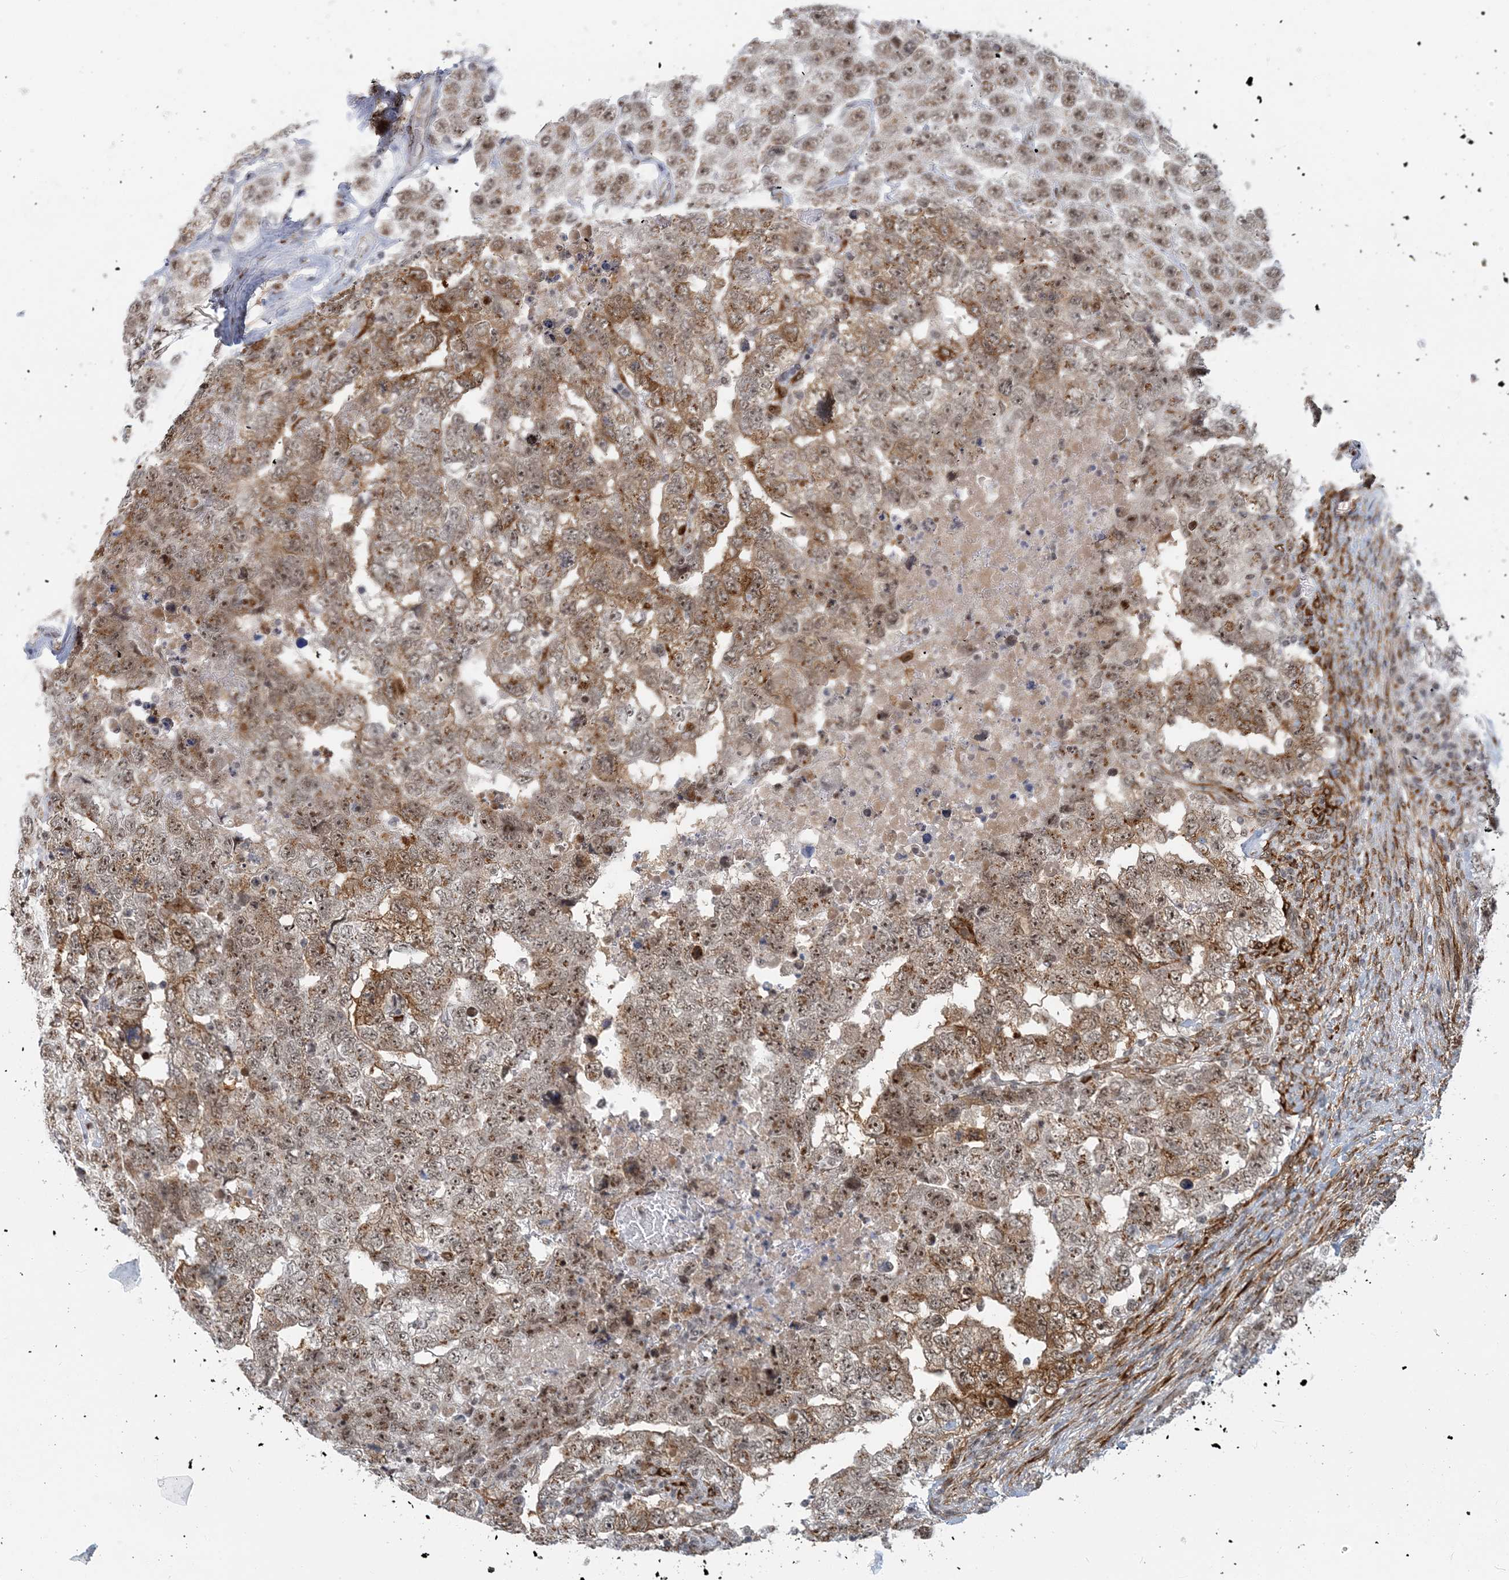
{"staining": {"intensity": "moderate", "quantity": ">75%", "location": "cytoplasmic/membranous,nuclear"}, "tissue": "testis cancer", "cell_type": "Tumor cells", "image_type": "cancer", "snomed": [{"axis": "morphology", "description": "Carcinoma, Embryonal, NOS"}, {"axis": "topography", "description": "Testis"}], "caption": "Protein staining of testis cancer tissue shows moderate cytoplasmic/membranous and nuclear staining in approximately >75% of tumor cells.", "gene": "PLRG1", "patient": {"sex": "male", "age": 45}}